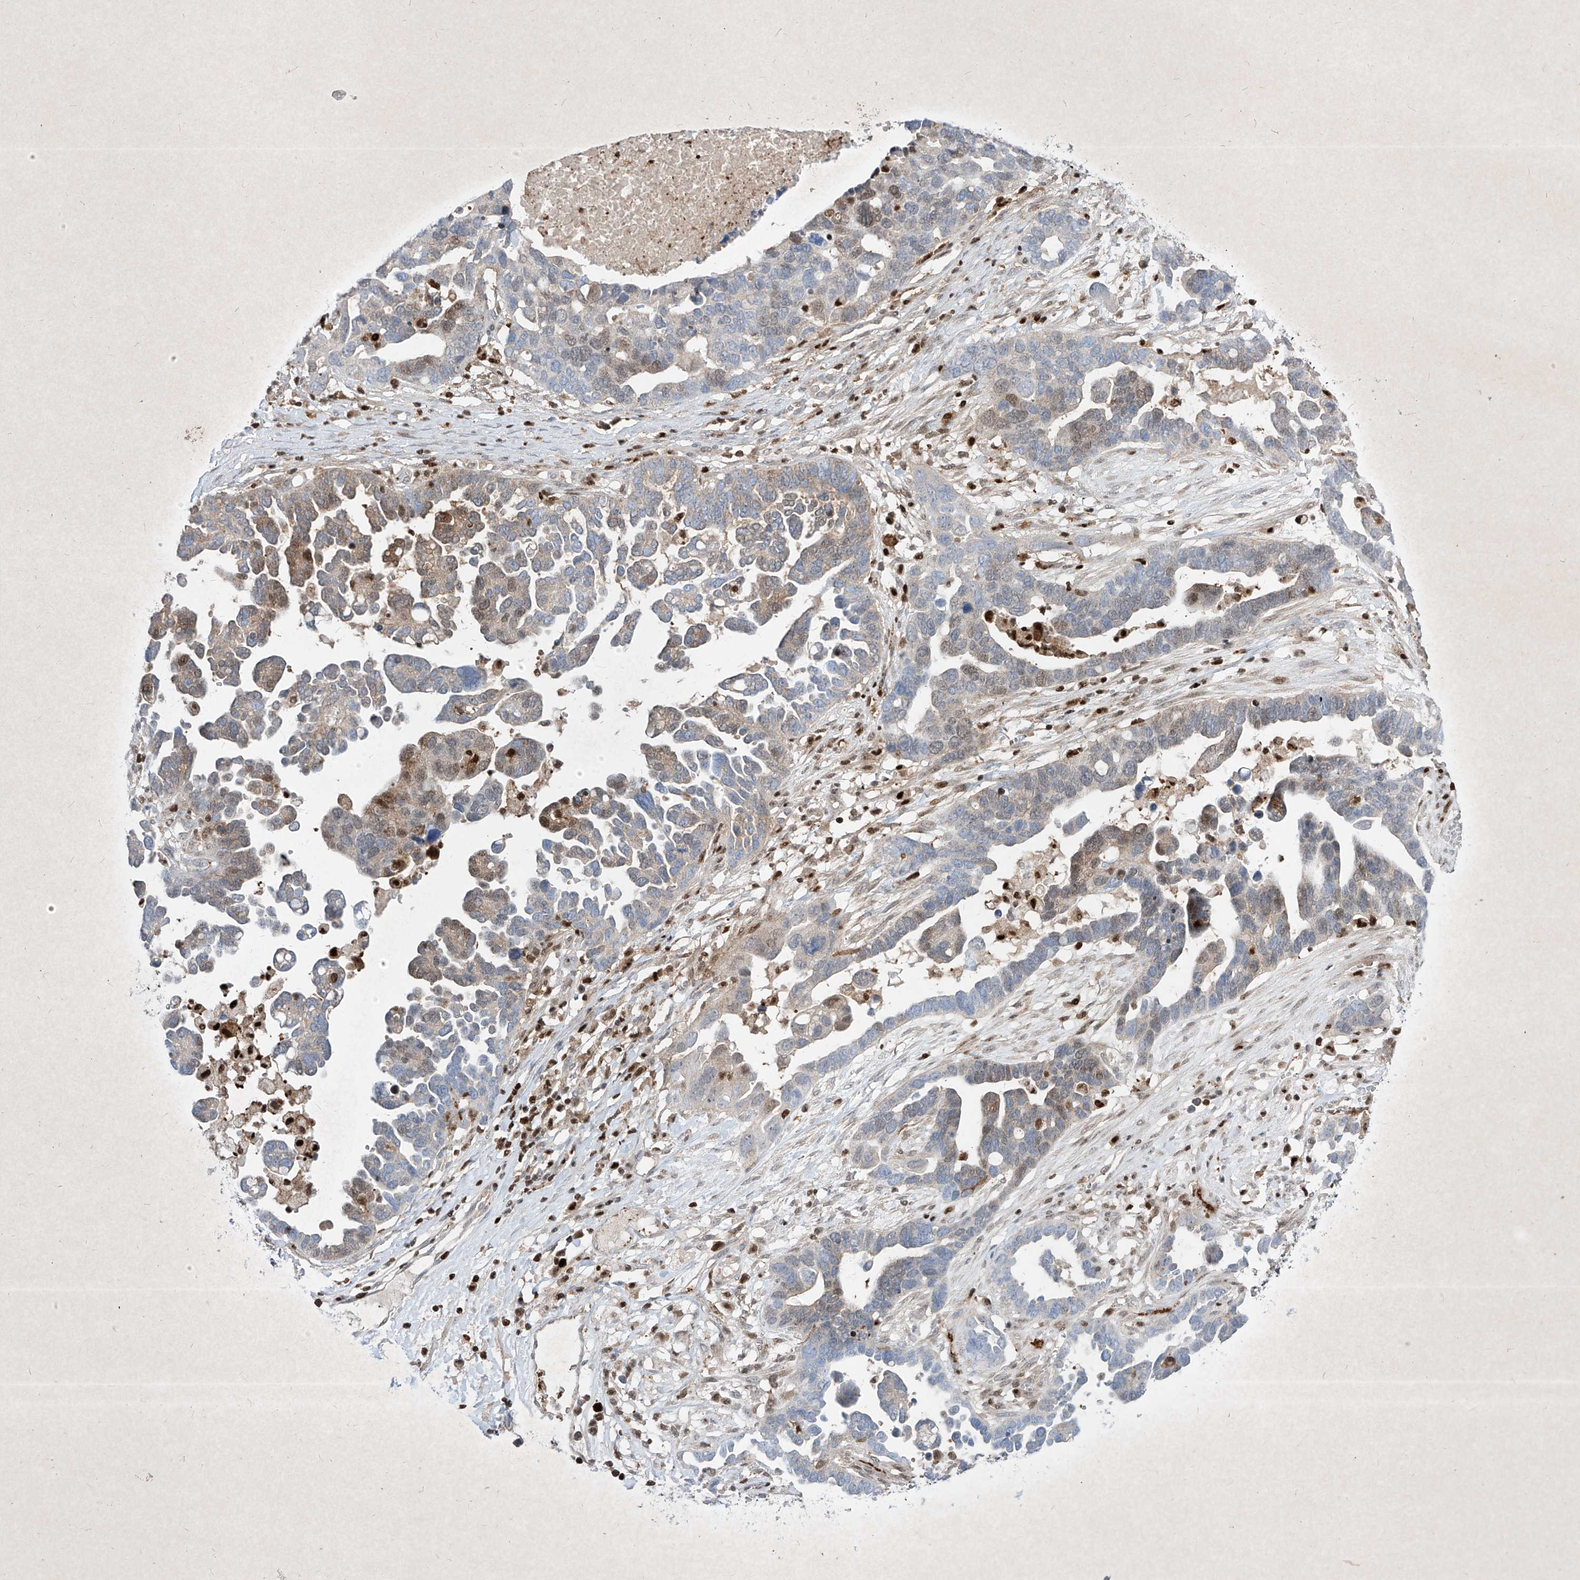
{"staining": {"intensity": "moderate", "quantity": "<25%", "location": "cytoplasmic/membranous,nuclear"}, "tissue": "ovarian cancer", "cell_type": "Tumor cells", "image_type": "cancer", "snomed": [{"axis": "morphology", "description": "Cystadenocarcinoma, serous, NOS"}, {"axis": "topography", "description": "Ovary"}], "caption": "Immunohistochemistry (DAB) staining of serous cystadenocarcinoma (ovarian) displays moderate cytoplasmic/membranous and nuclear protein positivity in about <25% of tumor cells.", "gene": "PSMB10", "patient": {"sex": "female", "age": 54}}